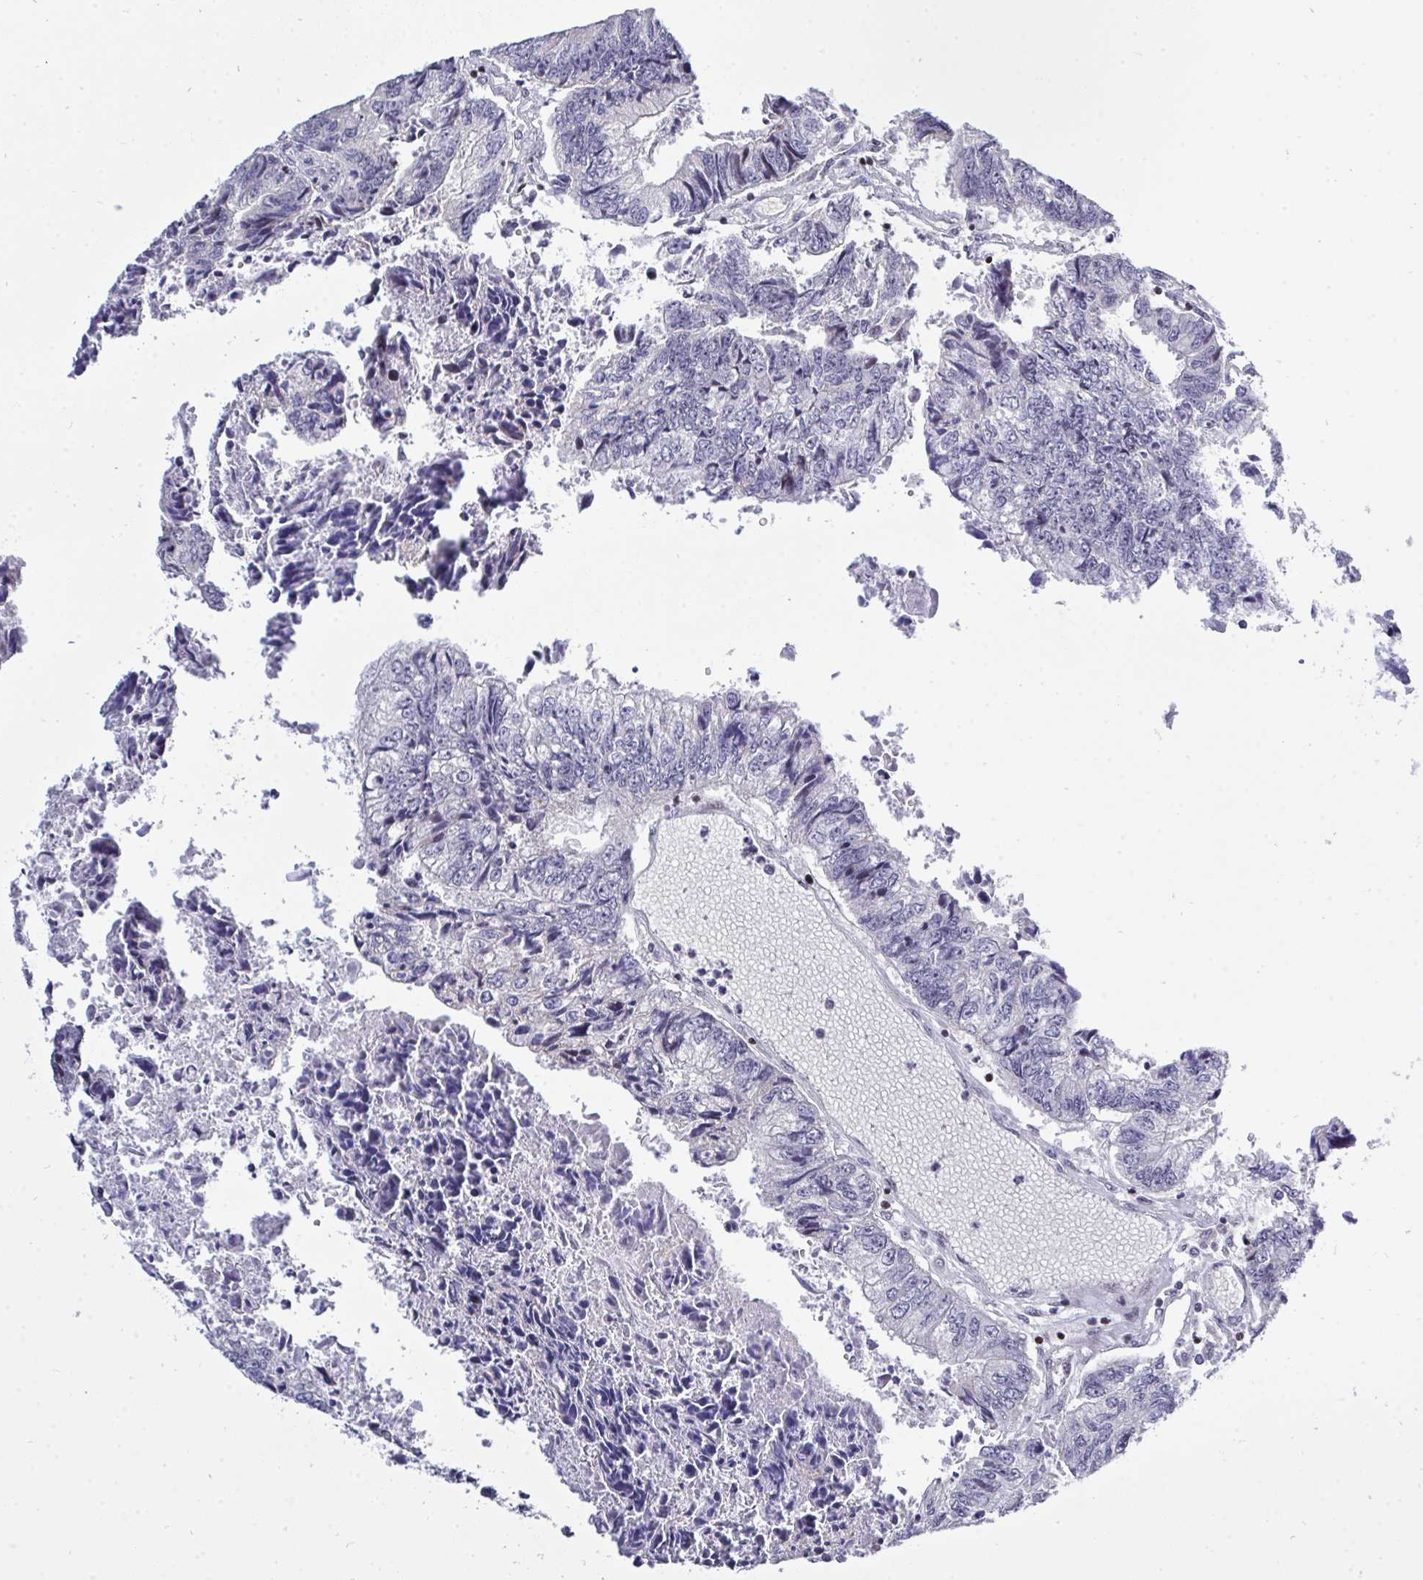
{"staining": {"intensity": "moderate", "quantity": "<25%", "location": "nuclear"}, "tissue": "colorectal cancer", "cell_type": "Tumor cells", "image_type": "cancer", "snomed": [{"axis": "morphology", "description": "Adenocarcinoma, NOS"}, {"axis": "topography", "description": "Colon"}], "caption": "DAB immunohistochemical staining of adenocarcinoma (colorectal) exhibits moderate nuclear protein positivity in about <25% of tumor cells.", "gene": "PLPPR3", "patient": {"sex": "male", "age": 86}}